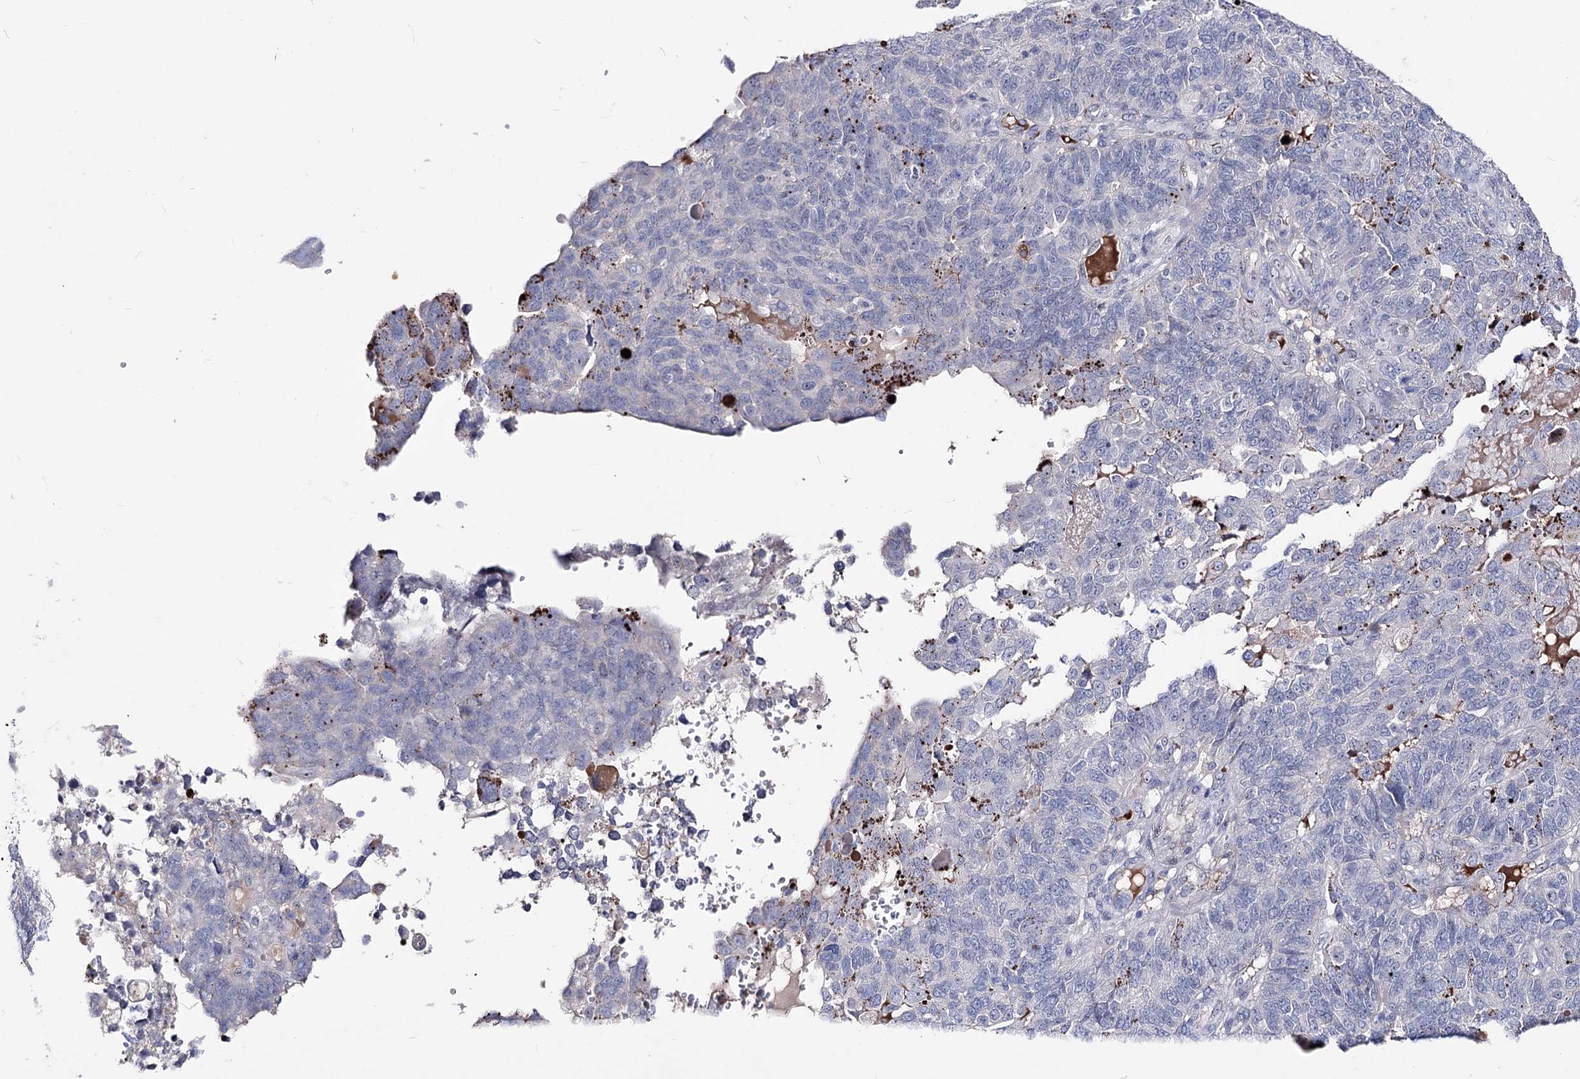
{"staining": {"intensity": "negative", "quantity": "none", "location": "none"}, "tissue": "endometrial cancer", "cell_type": "Tumor cells", "image_type": "cancer", "snomed": [{"axis": "morphology", "description": "Adenocarcinoma, NOS"}, {"axis": "topography", "description": "Endometrium"}], "caption": "Immunohistochemical staining of endometrial adenocarcinoma displays no significant positivity in tumor cells. (Stains: DAB (3,3'-diaminobenzidine) immunohistochemistry (IHC) with hematoxylin counter stain, Microscopy: brightfield microscopy at high magnification).", "gene": "PCGF5", "patient": {"sex": "female", "age": 66}}